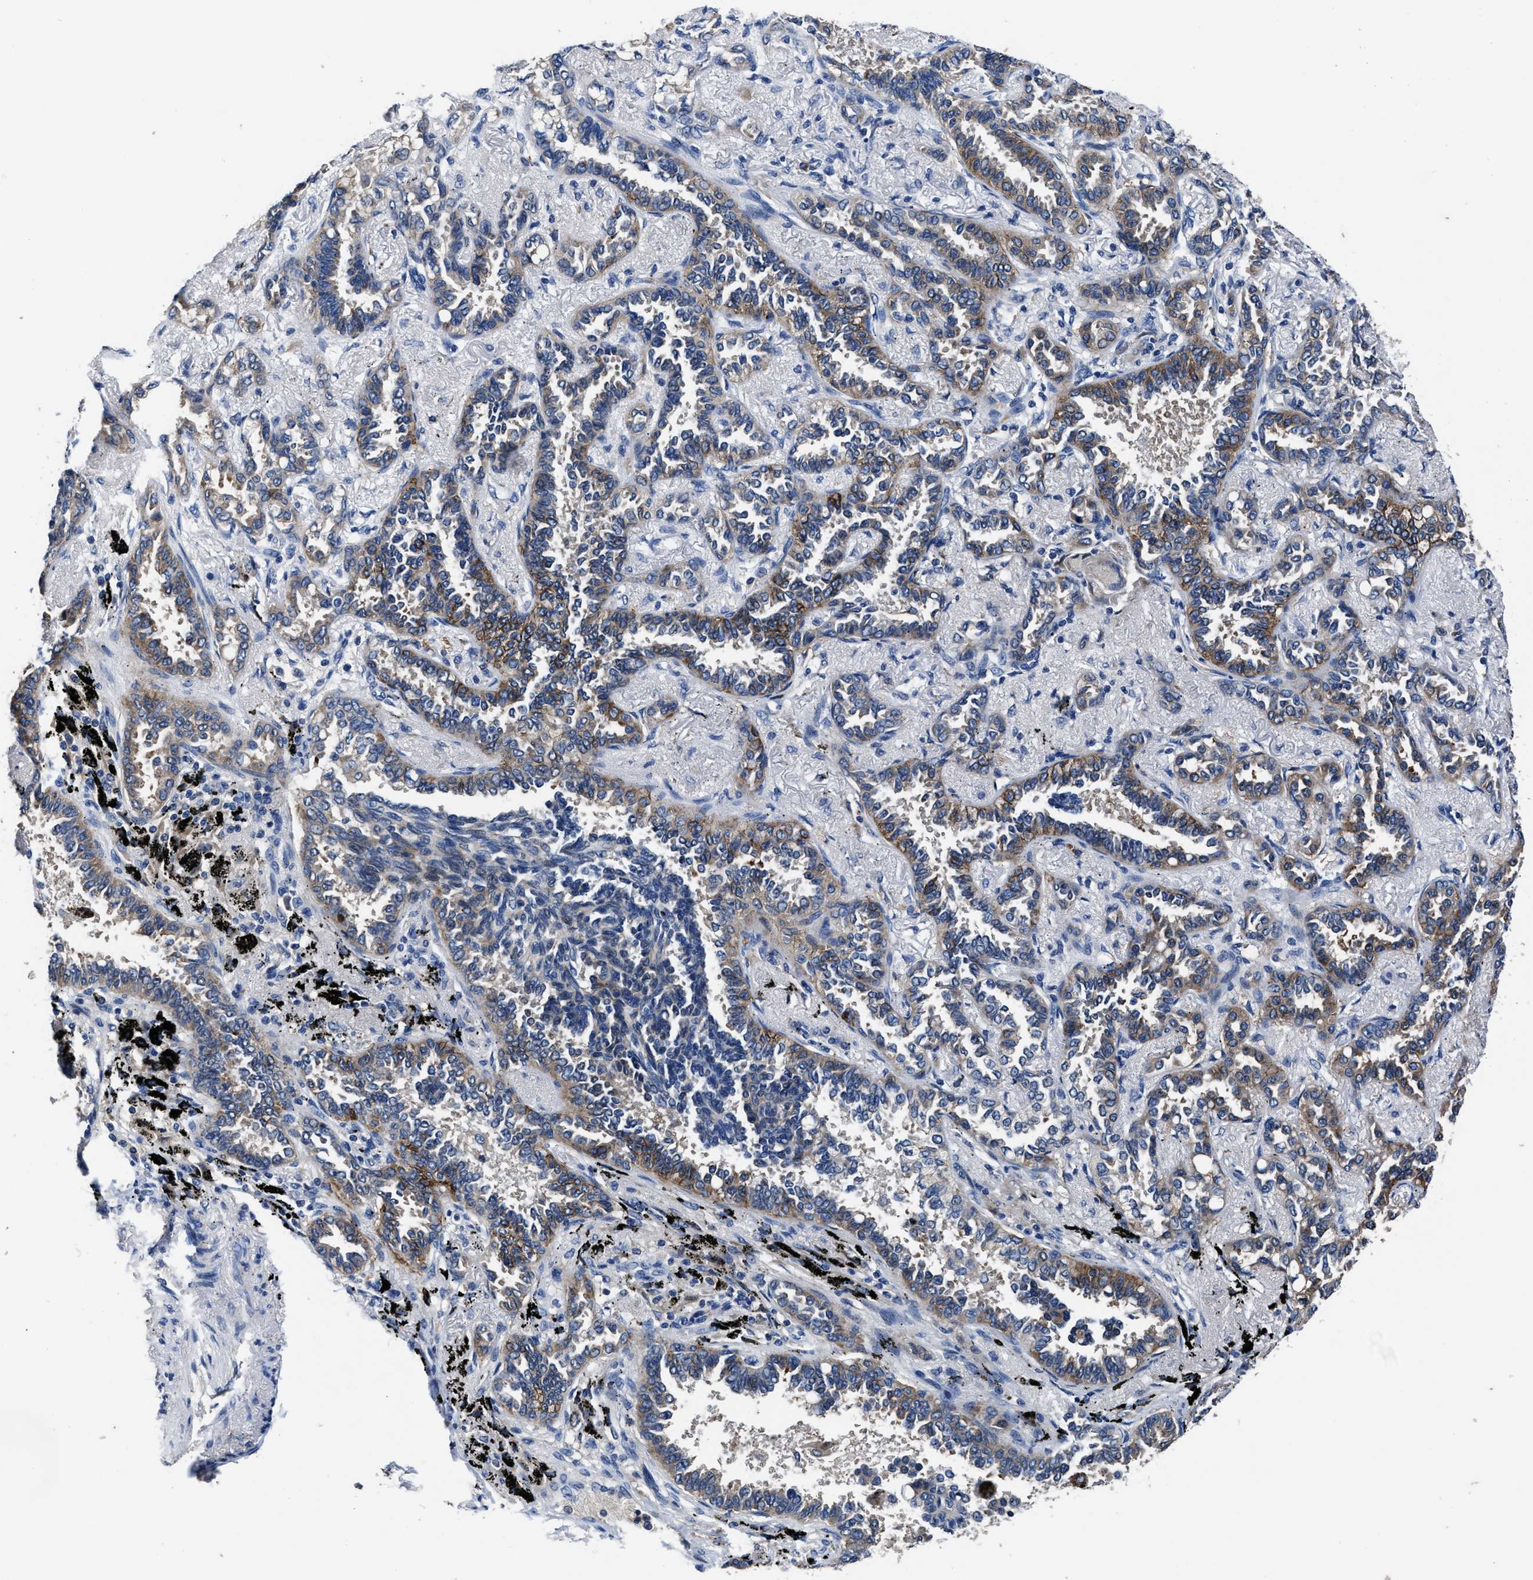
{"staining": {"intensity": "moderate", "quantity": ">75%", "location": "cytoplasmic/membranous"}, "tissue": "lung cancer", "cell_type": "Tumor cells", "image_type": "cancer", "snomed": [{"axis": "morphology", "description": "Adenocarcinoma, NOS"}, {"axis": "topography", "description": "Lung"}], "caption": "Protein analysis of adenocarcinoma (lung) tissue displays moderate cytoplasmic/membranous expression in about >75% of tumor cells.", "gene": "UBR4", "patient": {"sex": "male", "age": 59}}